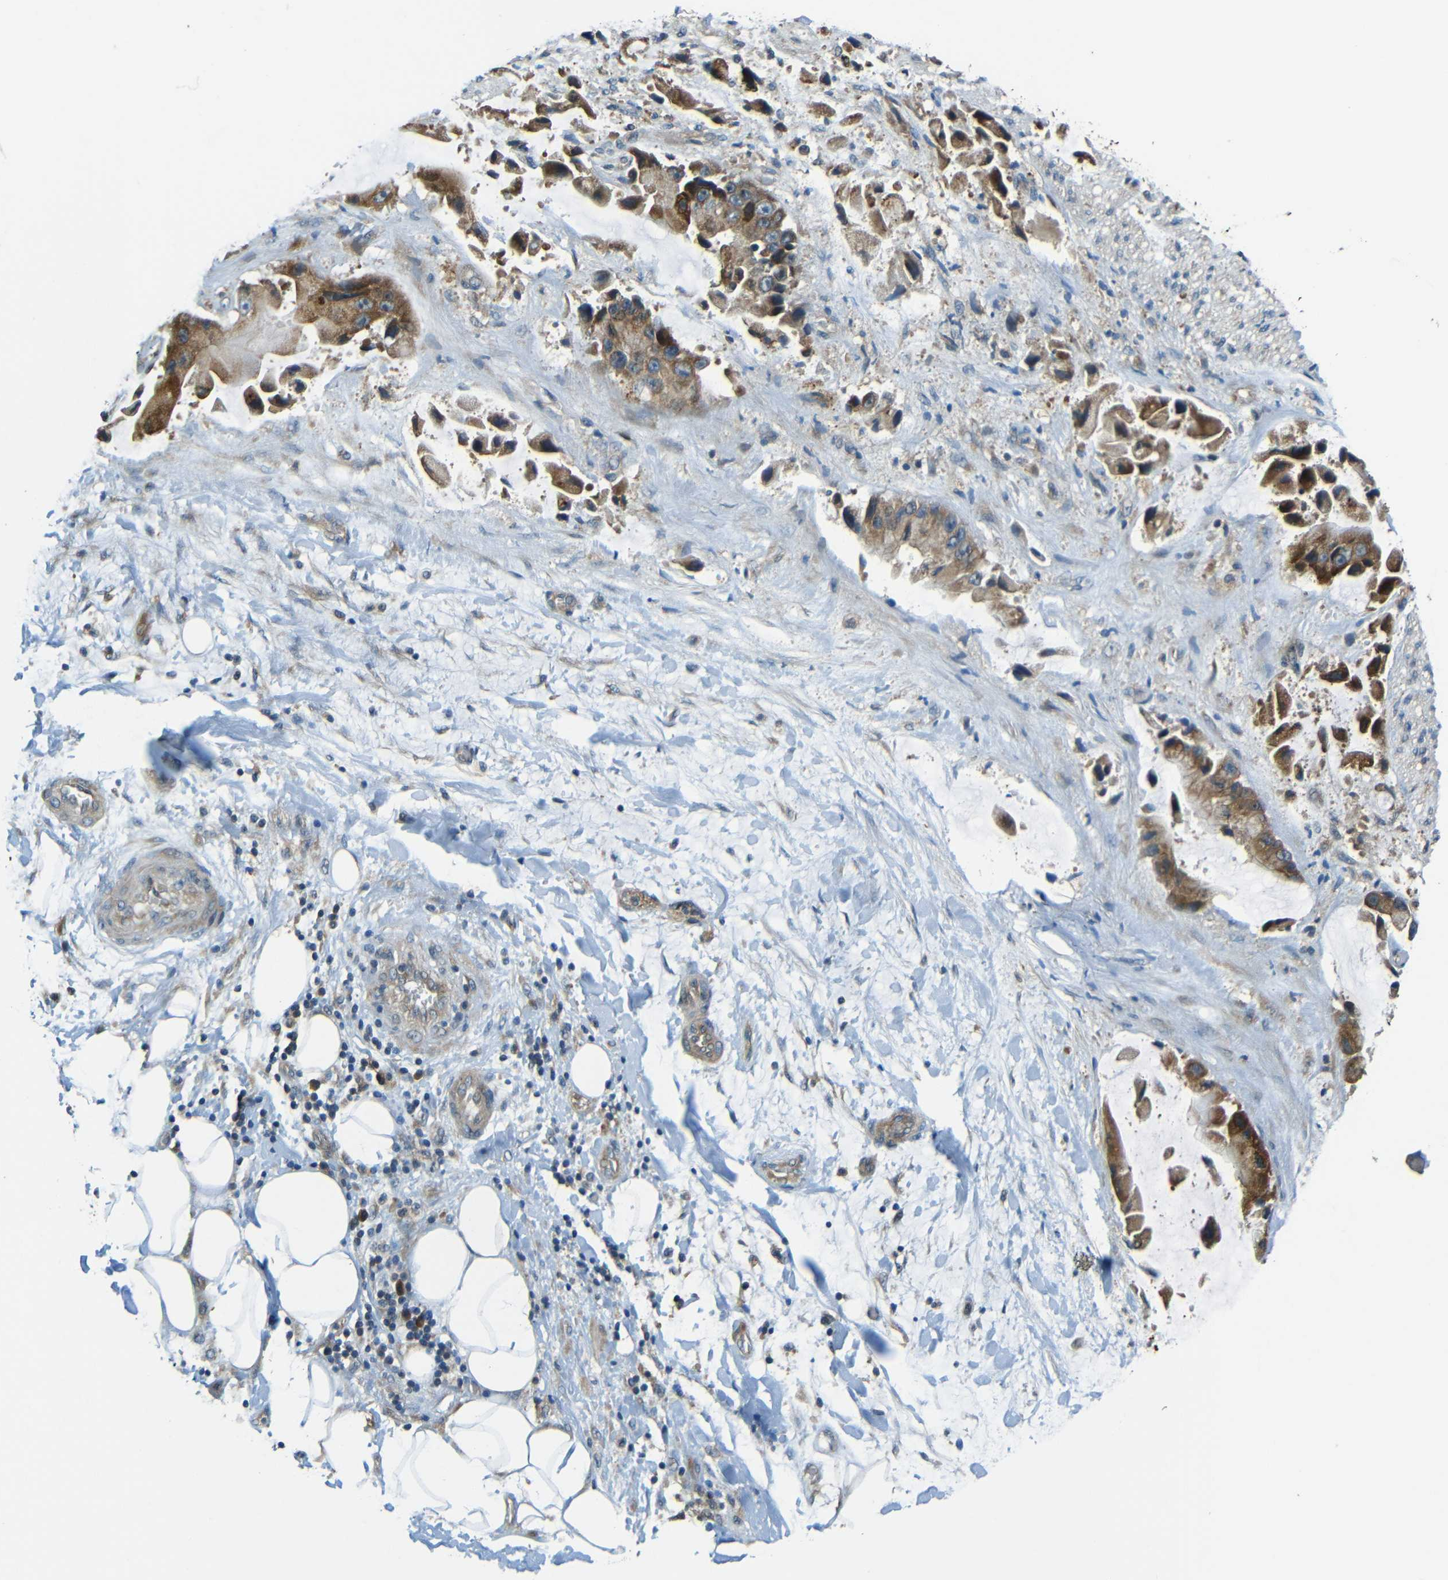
{"staining": {"intensity": "moderate", "quantity": "25%-75%", "location": "cytoplasmic/membranous"}, "tissue": "adipose tissue", "cell_type": "Adipocytes", "image_type": "normal", "snomed": [{"axis": "morphology", "description": "Normal tissue, NOS"}, {"axis": "morphology", "description": "Cholangiocarcinoma"}, {"axis": "topography", "description": "Liver"}, {"axis": "topography", "description": "Peripheral nerve tissue"}], "caption": "About 25%-75% of adipocytes in benign human adipose tissue show moderate cytoplasmic/membranous protein expression as visualized by brown immunohistochemical staining.", "gene": "FNDC3A", "patient": {"sex": "male", "age": 50}}